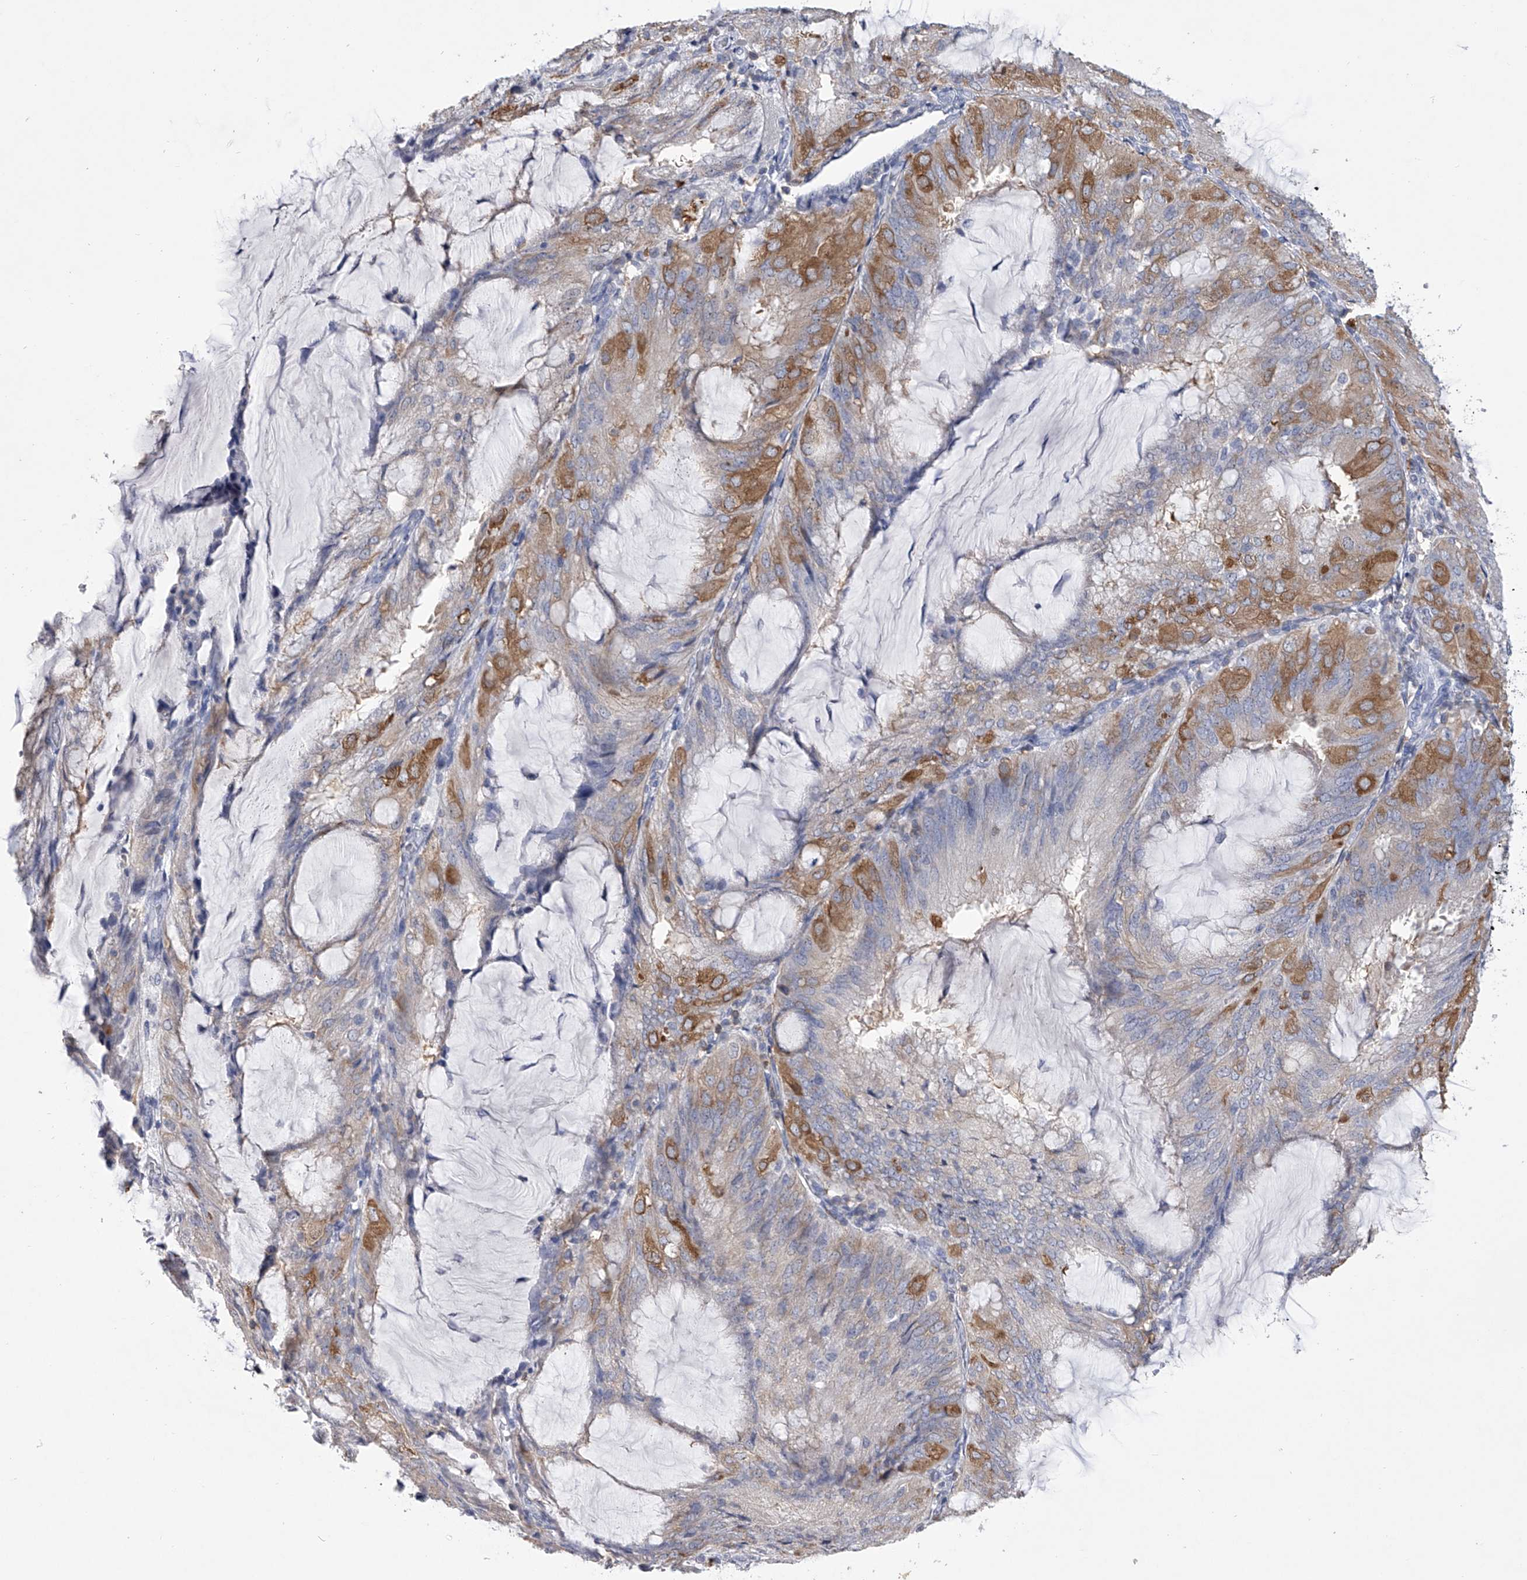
{"staining": {"intensity": "moderate", "quantity": "25%-75%", "location": "cytoplasmic/membranous"}, "tissue": "endometrial cancer", "cell_type": "Tumor cells", "image_type": "cancer", "snomed": [{"axis": "morphology", "description": "Adenocarcinoma, NOS"}, {"axis": "topography", "description": "Endometrium"}], "caption": "Brown immunohistochemical staining in endometrial adenocarcinoma displays moderate cytoplasmic/membranous staining in about 25%-75% of tumor cells. The protein is stained brown, and the nuclei are stained in blue (DAB IHC with brightfield microscopy, high magnification).", "gene": "TASP1", "patient": {"sex": "female", "age": 81}}